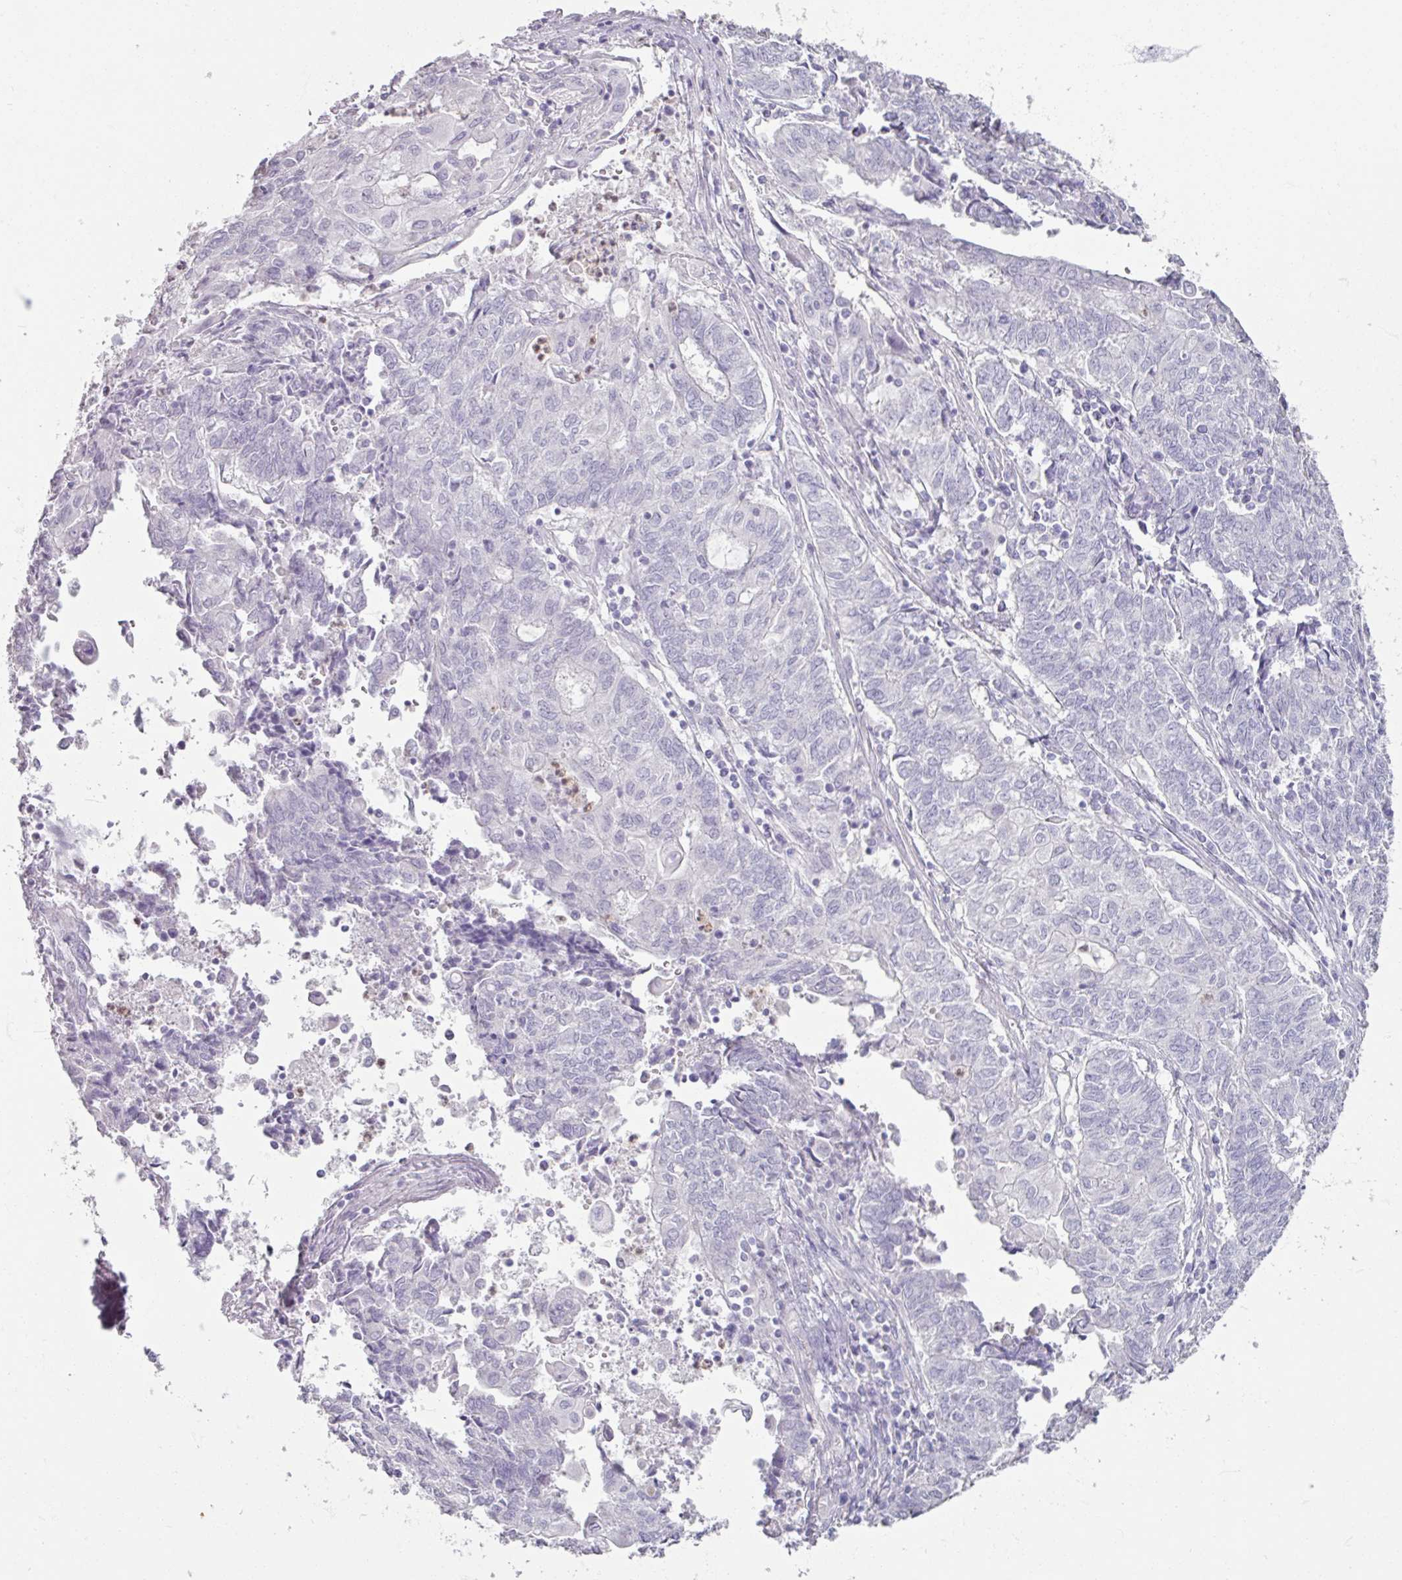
{"staining": {"intensity": "negative", "quantity": "none", "location": "none"}, "tissue": "endometrial cancer", "cell_type": "Tumor cells", "image_type": "cancer", "snomed": [{"axis": "morphology", "description": "Adenocarcinoma, NOS"}, {"axis": "topography", "description": "Endometrium"}], "caption": "This is an immunohistochemistry image of endometrial cancer (adenocarcinoma). There is no expression in tumor cells.", "gene": "ARG1", "patient": {"sex": "female", "age": 54}}